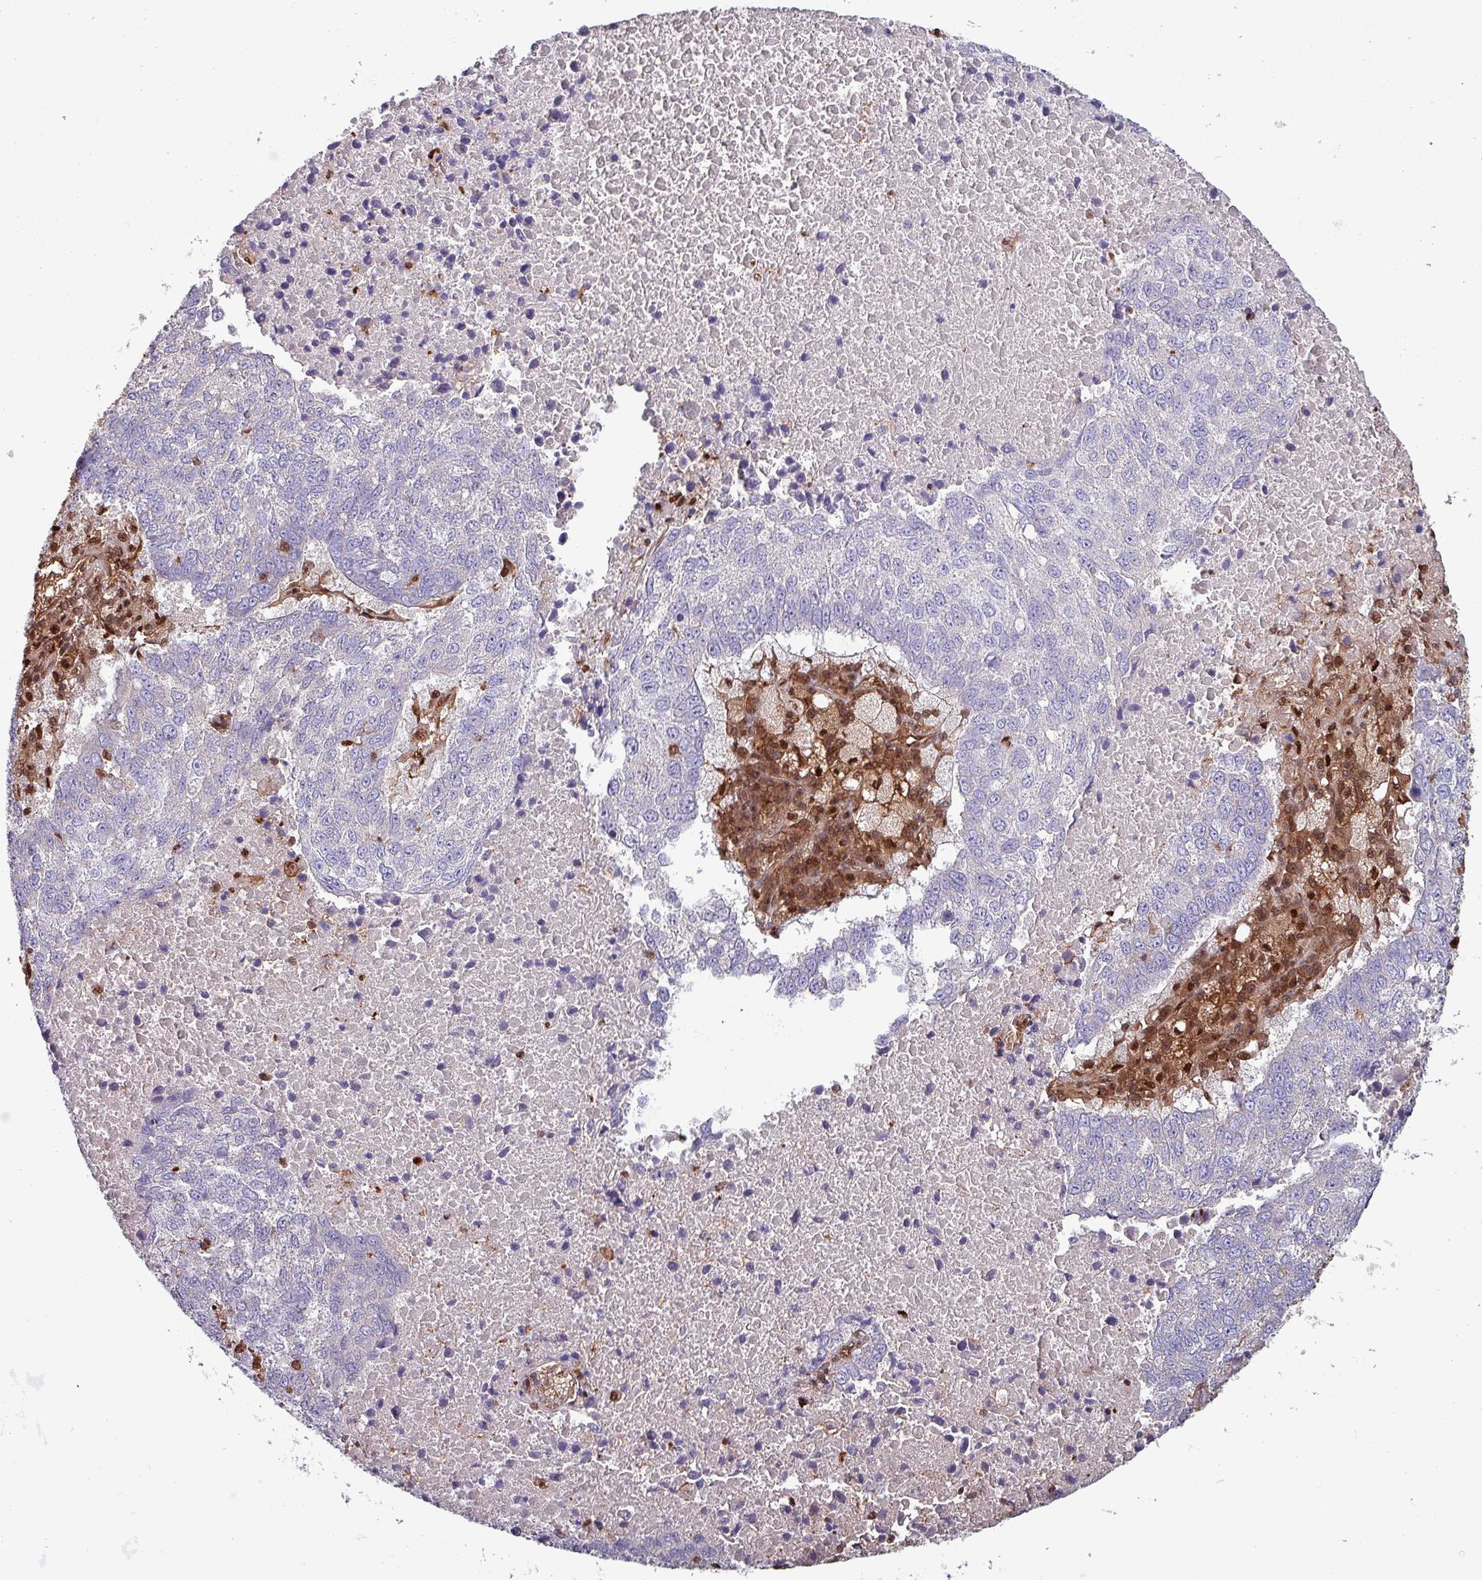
{"staining": {"intensity": "negative", "quantity": "none", "location": "none"}, "tissue": "lung cancer", "cell_type": "Tumor cells", "image_type": "cancer", "snomed": [{"axis": "morphology", "description": "Squamous cell carcinoma, NOS"}, {"axis": "topography", "description": "Lung"}], "caption": "DAB (3,3'-diaminobenzidine) immunohistochemical staining of lung squamous cell carcinoma displays no significant positivity in tumor cells.", "gene": "PSMB8", "patient": {"sex": "male", "age": 73}}